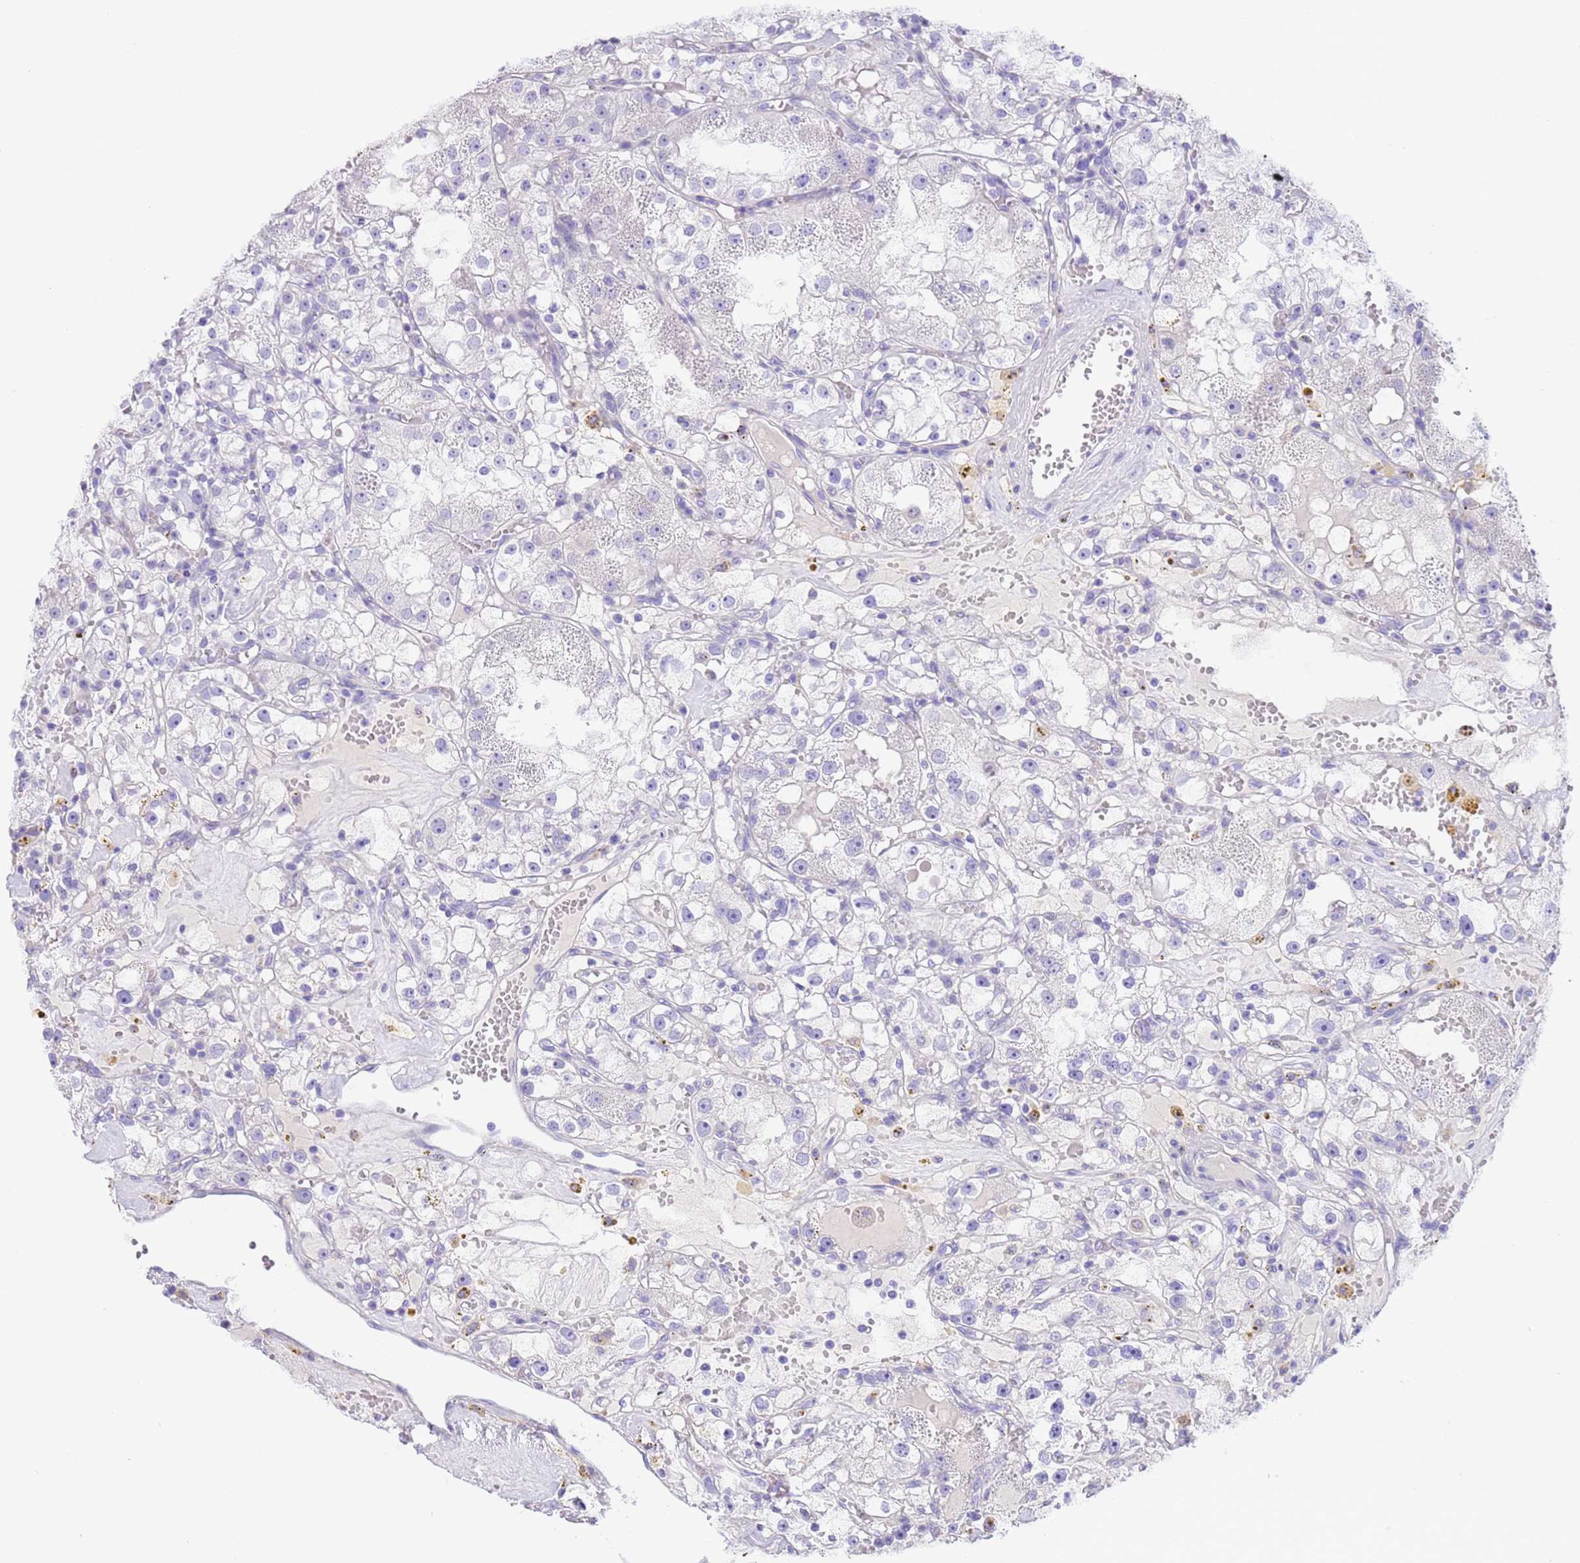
{"staining": {"intensity": "negative", "quantity": "none", "location": "none"}, "tissue": "renal cancer", "cell_type": "Tumor cells", "image_type": "cancer", "snomed": [{"axis": "morphology", "description": "Adenocarcinoma, NOS"}, {"axis": "topography", "description": "Kidney"}], "caption": "Tumor cells show no significant staining in renal cancer (adenocarcinoma).", "gene": "CPB1", "patient": {"sex": "male", "age": 56}}